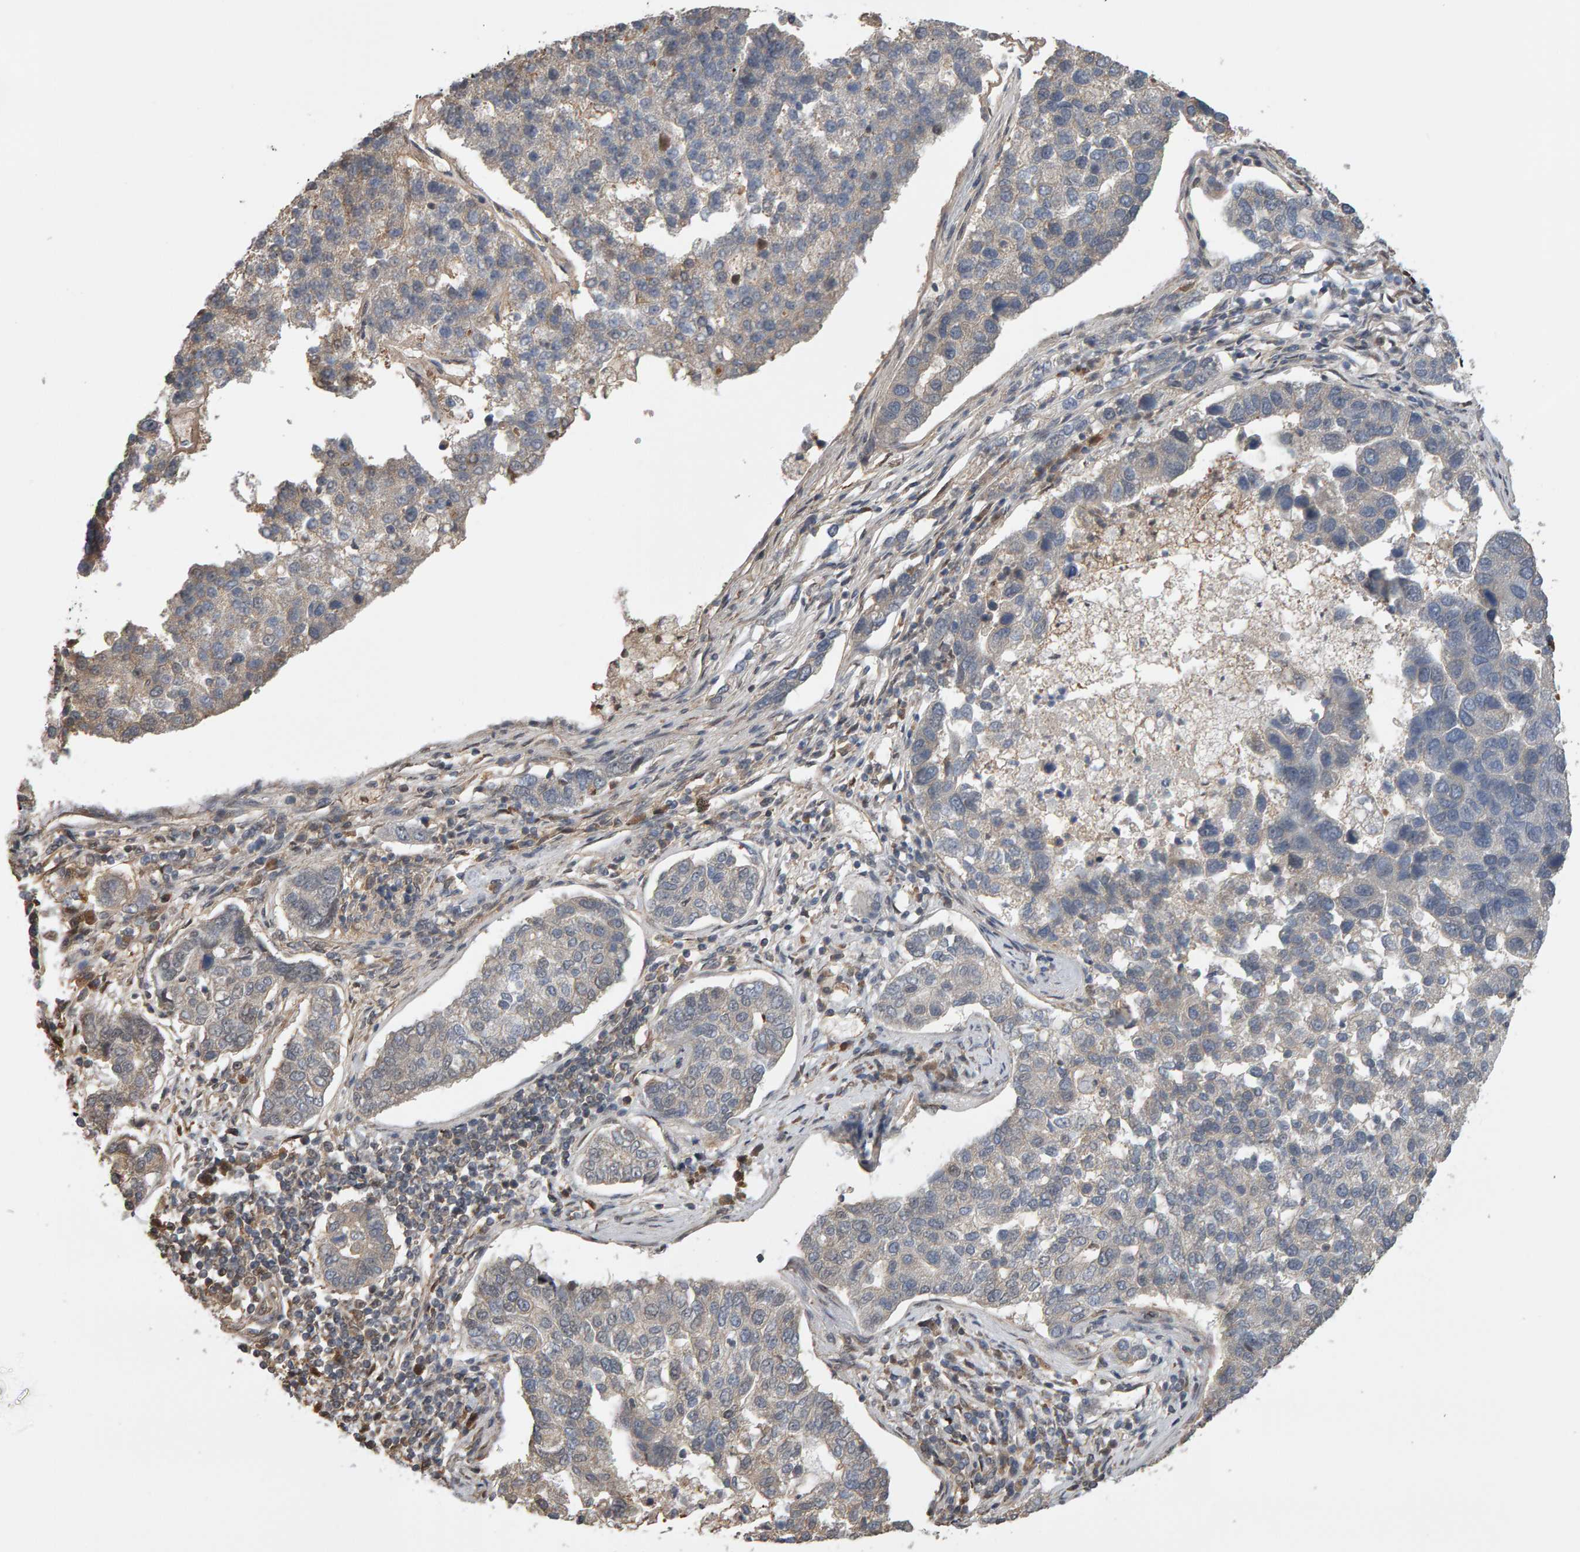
{"staining": {"intensity": "weak", "quantity": "<25%", "location": "cytoplasmic/membranous"}, "tissue": "pancreatic cancer", "cell_type": "Tumor cells", "image_type": "cancer", "snomed": [{"axis": "morphology", "description": "Adenocarcinoma, NOS"}, {"axis": "topography", "description": "Pancreas"}], "caption": "Immunohistochemistry (IHC) micrograph of human pancreatic cancer stained for a protein (brown), which reveals no positivity in tumor cells.", "gene": "COASY", "patient": {"sex": "female", "age": 61}}